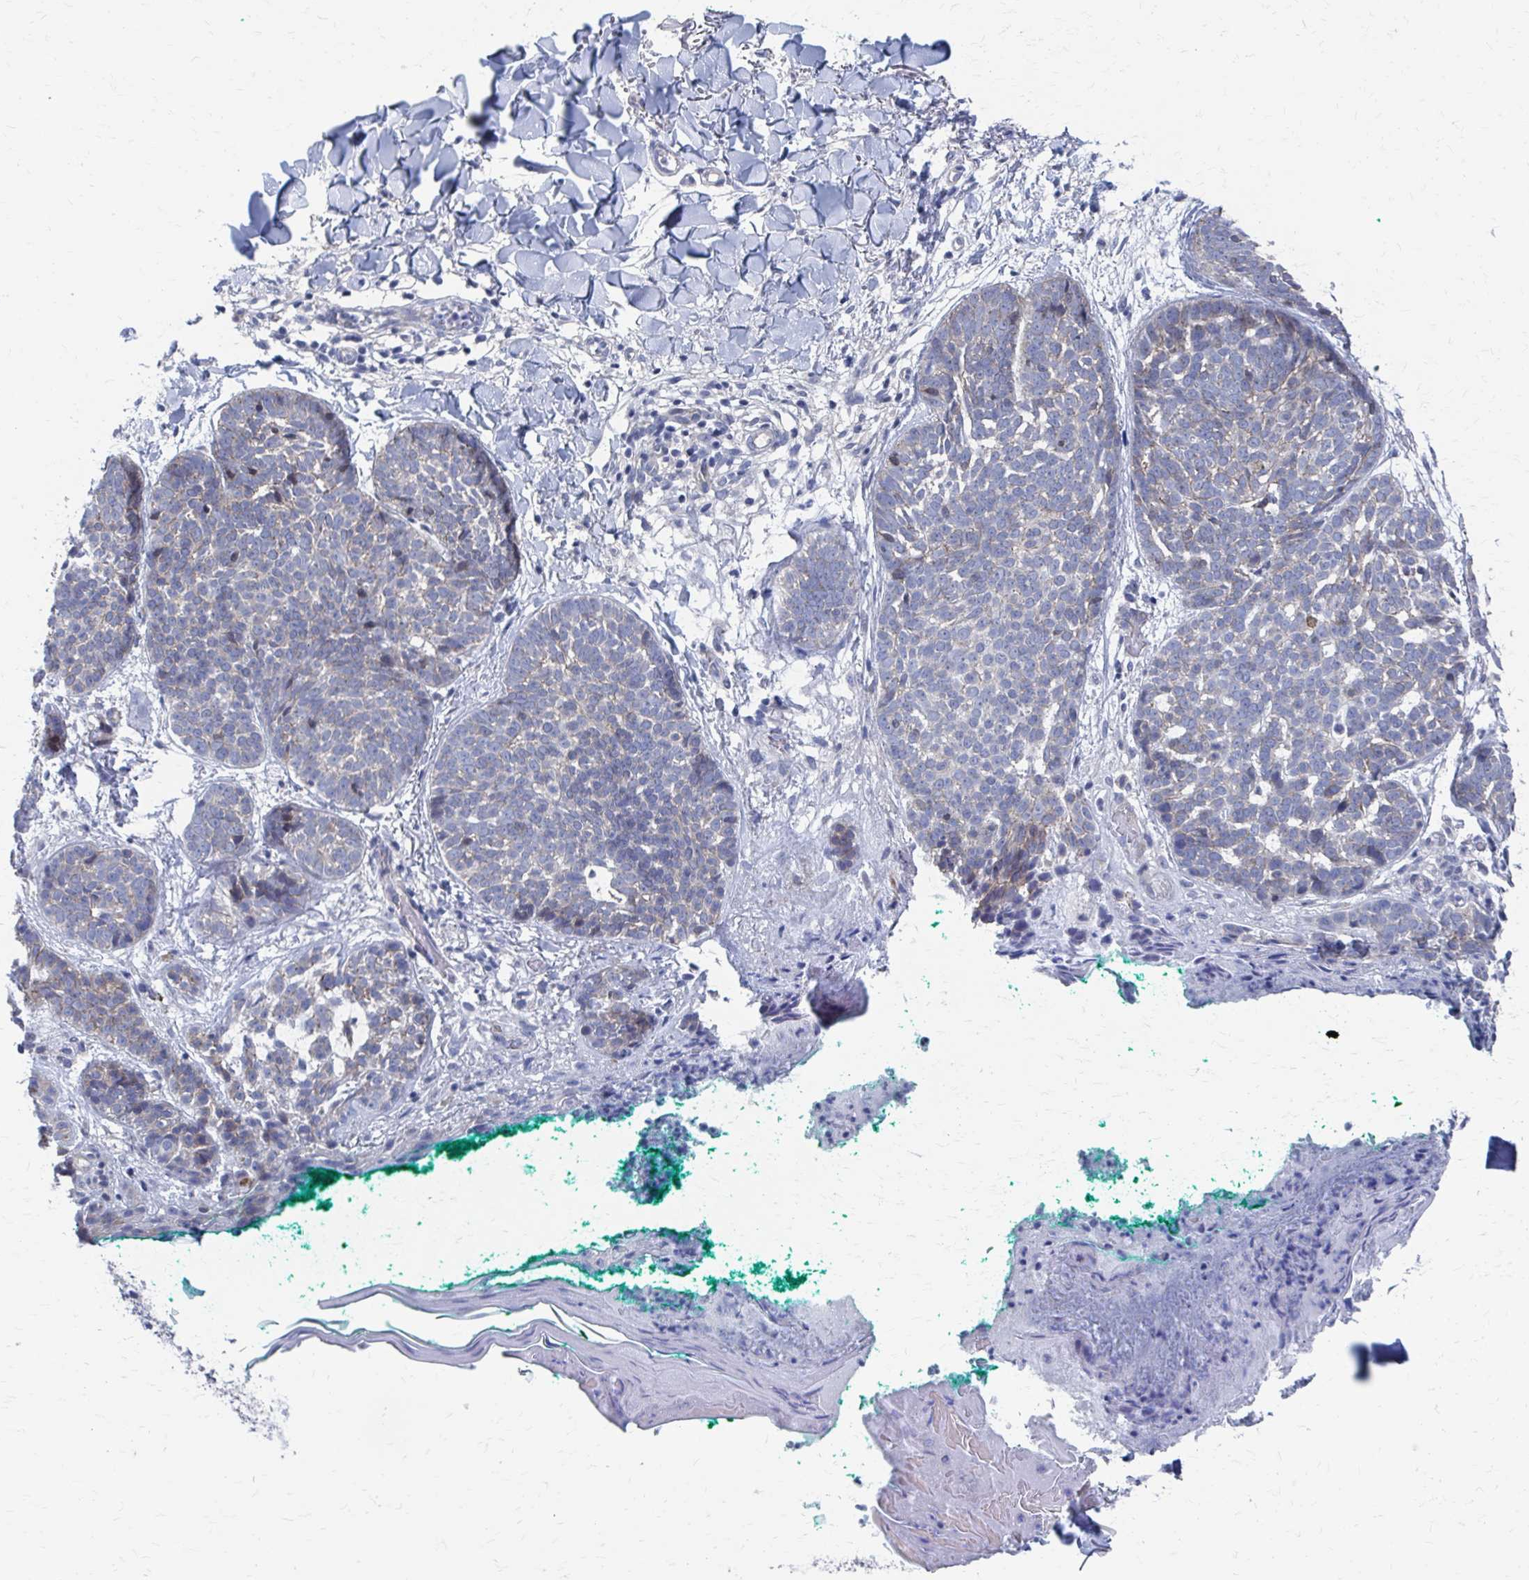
{"staining": {"intensity": "negative", "quantity": "none", "location": "none"}, "tissue": "skin cancer", "cell_type": "Tumor cells", "image_type": "cancer", "snomed": [{"axis": "morphology", "description": "Basal cell carcinoma"}, {"axis": "topography", "description": "Skin"}, {"axis": "topography", "description": "Skin of neck"}, {"axis": "topography", "description": "Skin of shoulder"}, {"axis": "topography", "description": "Skin of back"}], "caption": "Skin cancer was stained to show a protein in brown. There is no significant staining in tumor cells.", "gene": "PLEKHG7", "patient": {"sex": "male", "age": 80}}